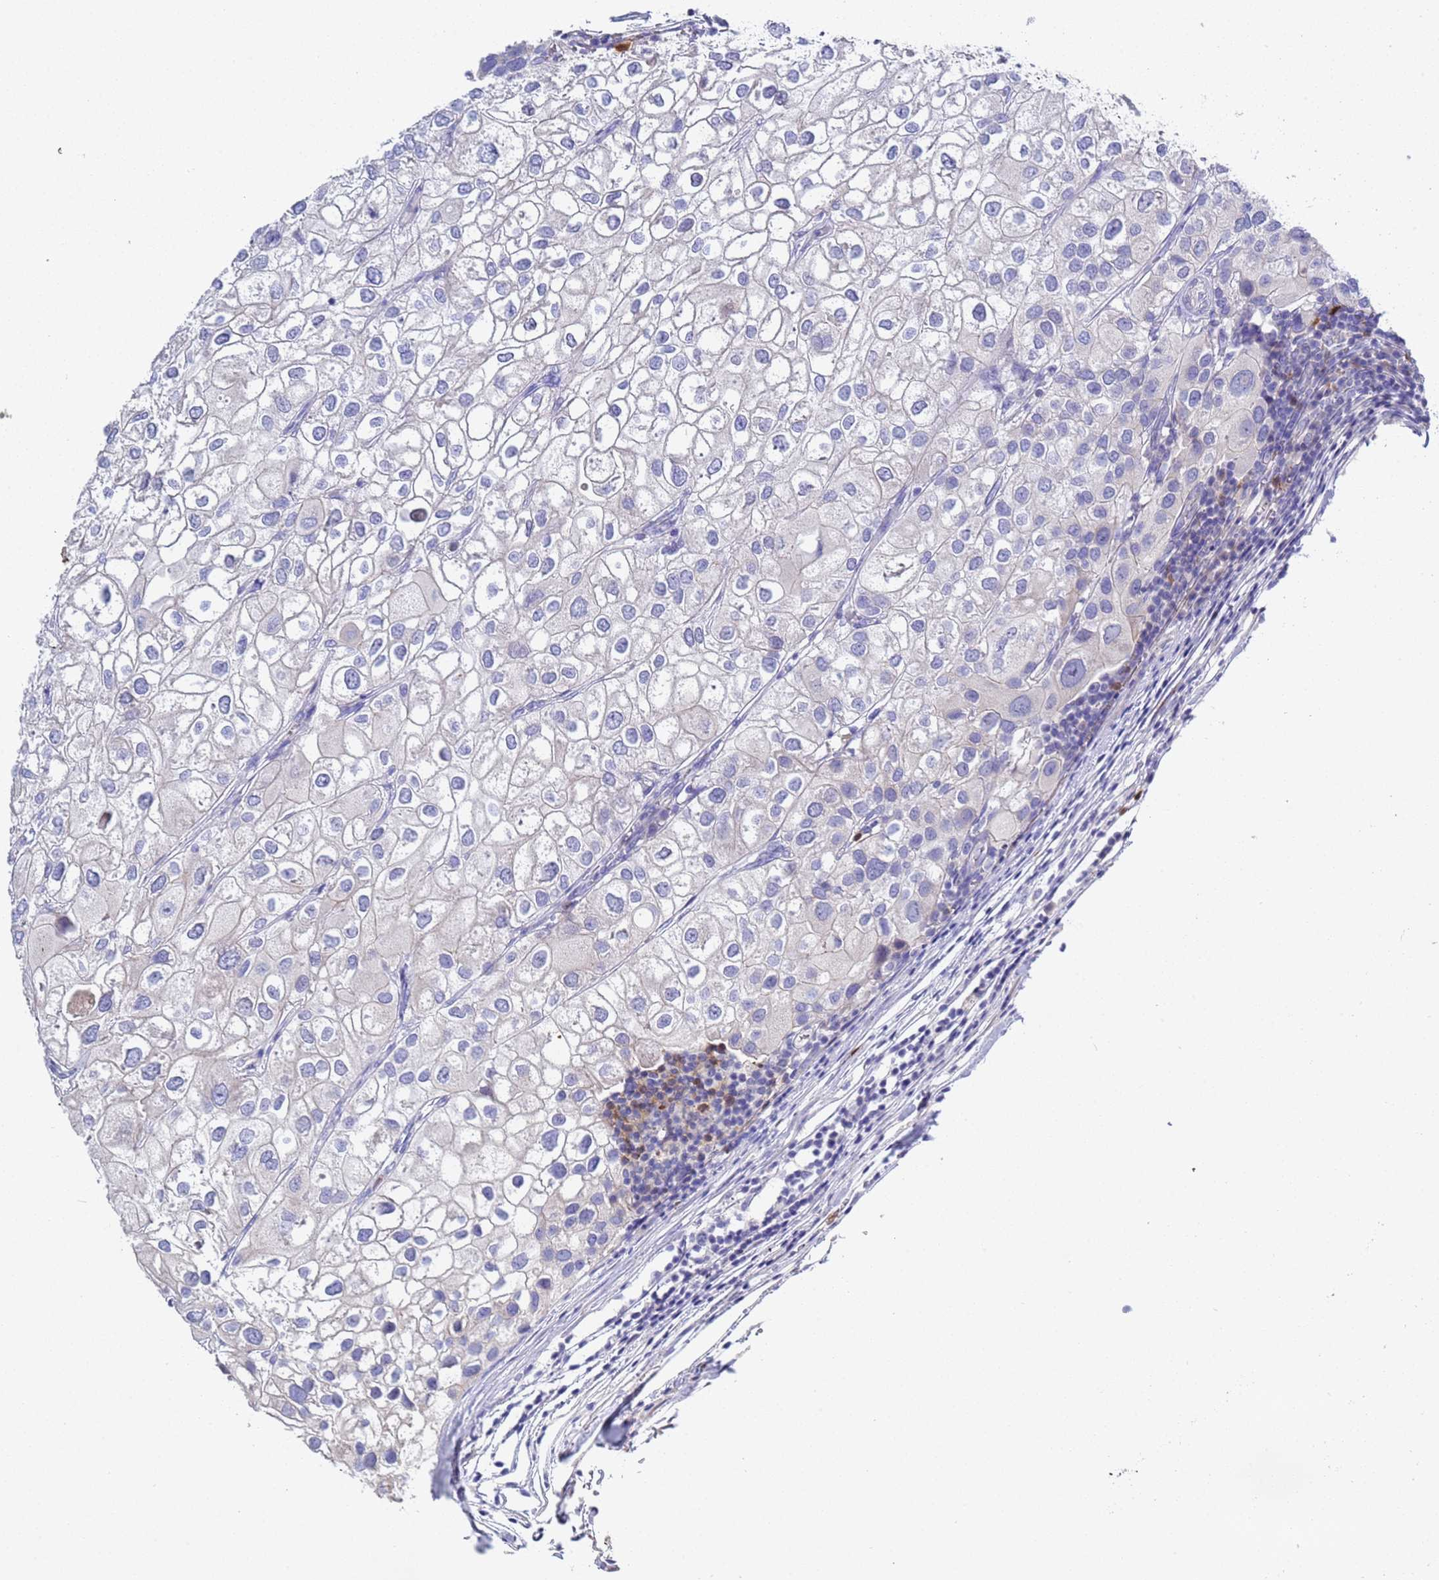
{"staining": {"intensity": "negative", "quantity": "none", "location": "none"}, "tissue": "urothelial cancer", "cell_type": "Tumor cells", "image_type": "cancer", "snomed": [{"axis": "morphology", "description": "Urothelial carcinoma, High grade"}, {"axis": "topography", "description": "Urinary bladder"}], "caption": "Immunohistochemical staining of urothelial carcinoma (high-grade) reveals no significant positivity in tumor cells.", "gene": "C4orf46", "patient": {"sex": "male", "age": 64}}